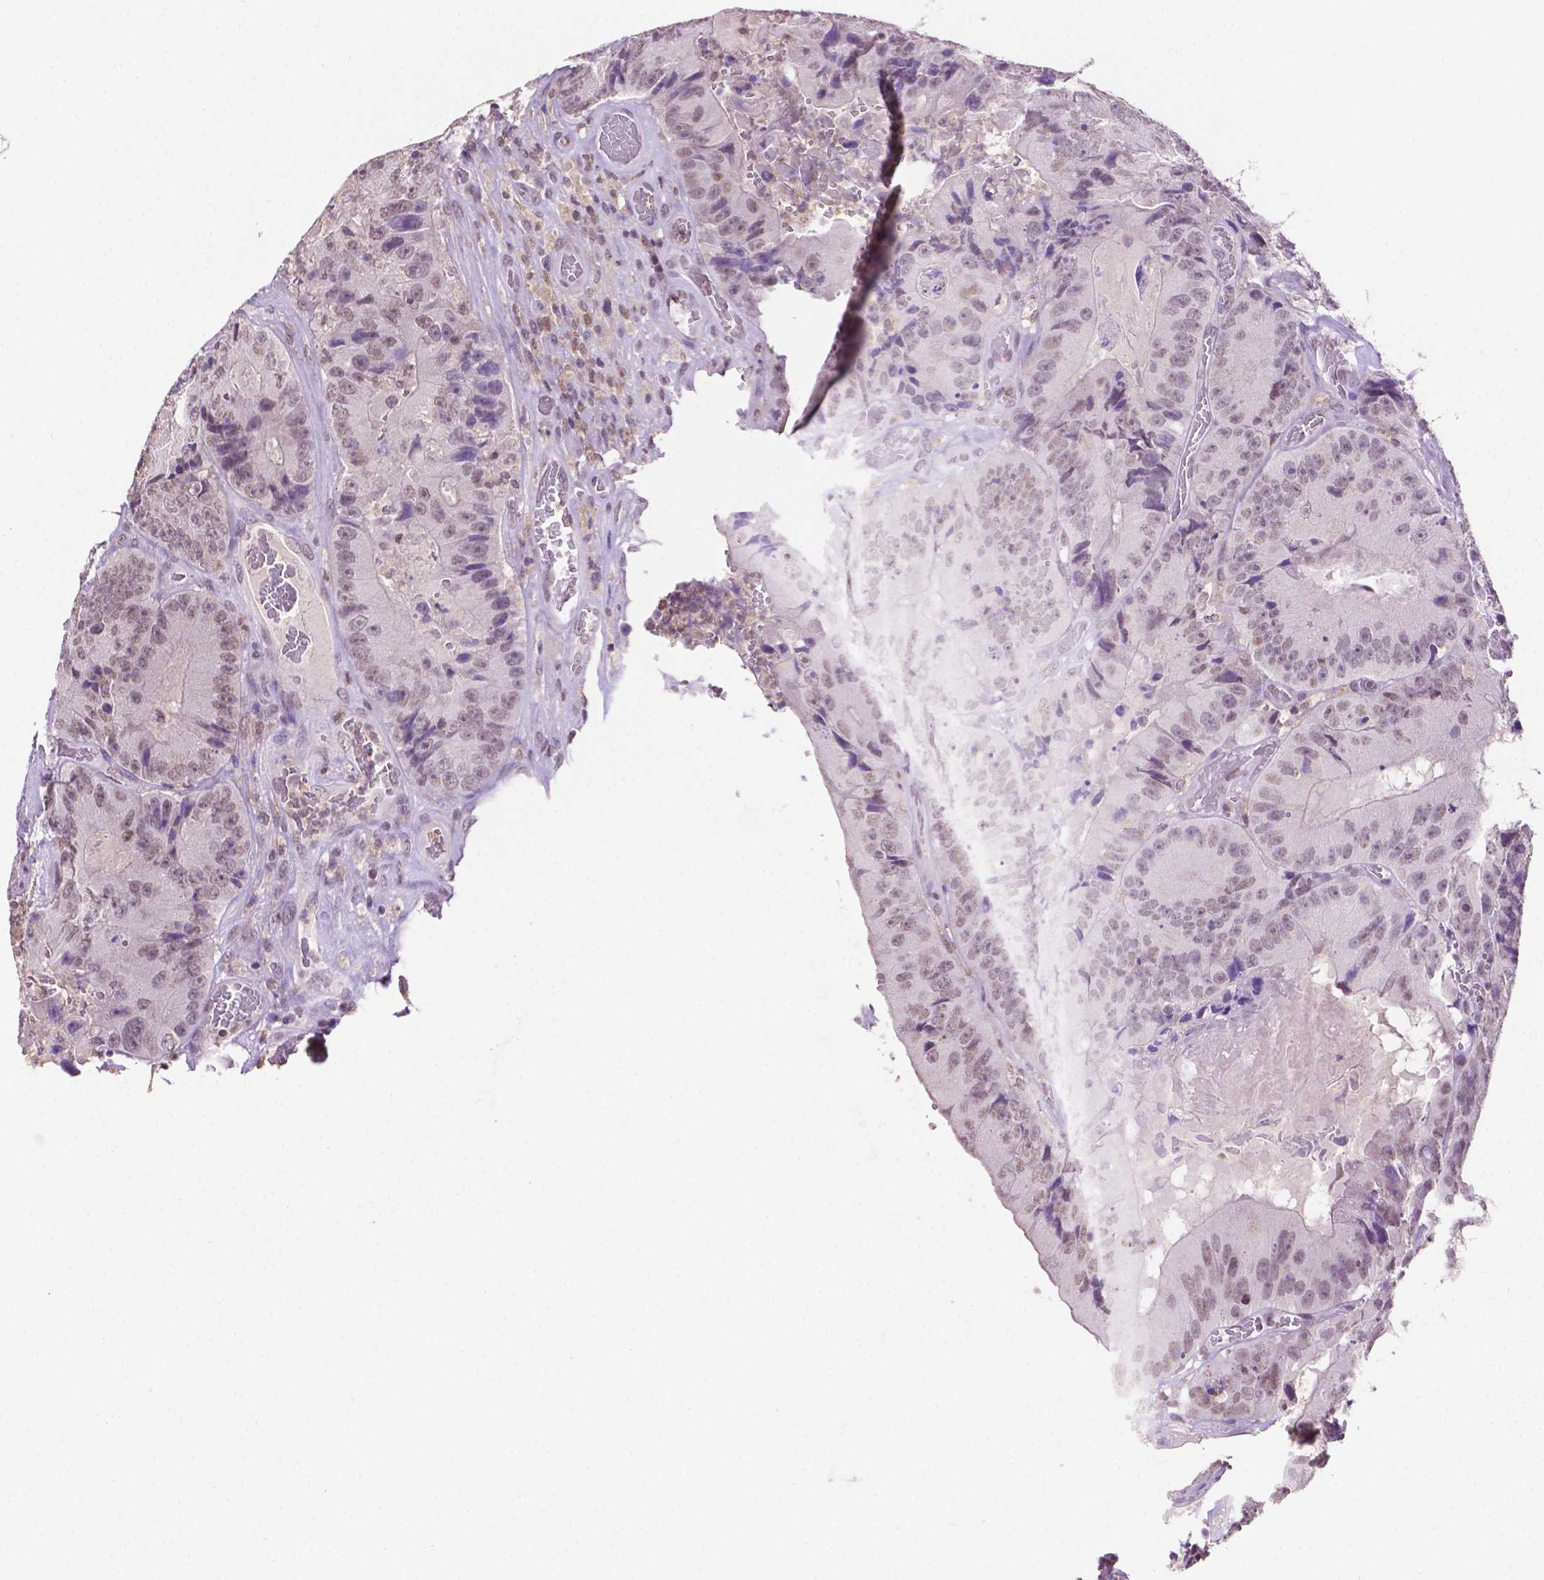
{"staining": {"intensity": "negative", "quantity": "none", "location": "none"}, "tissue": "colorectal cancer", "cell_type": "Tumor cells", "image_type": "cancer", "snomed": [{"axis": "morphology", "description": "Adenocarcinoma, NOS"}, {"axis": "topography", "description": "Colon"}], "caption": "Human adenocarcinoma (colorectal) stained for a protein using immunohistochemistry (IHC) reveals no expression in tumor cells.", "gene": "PTPN6", "patient": {"sex": "female", "age": 86}}